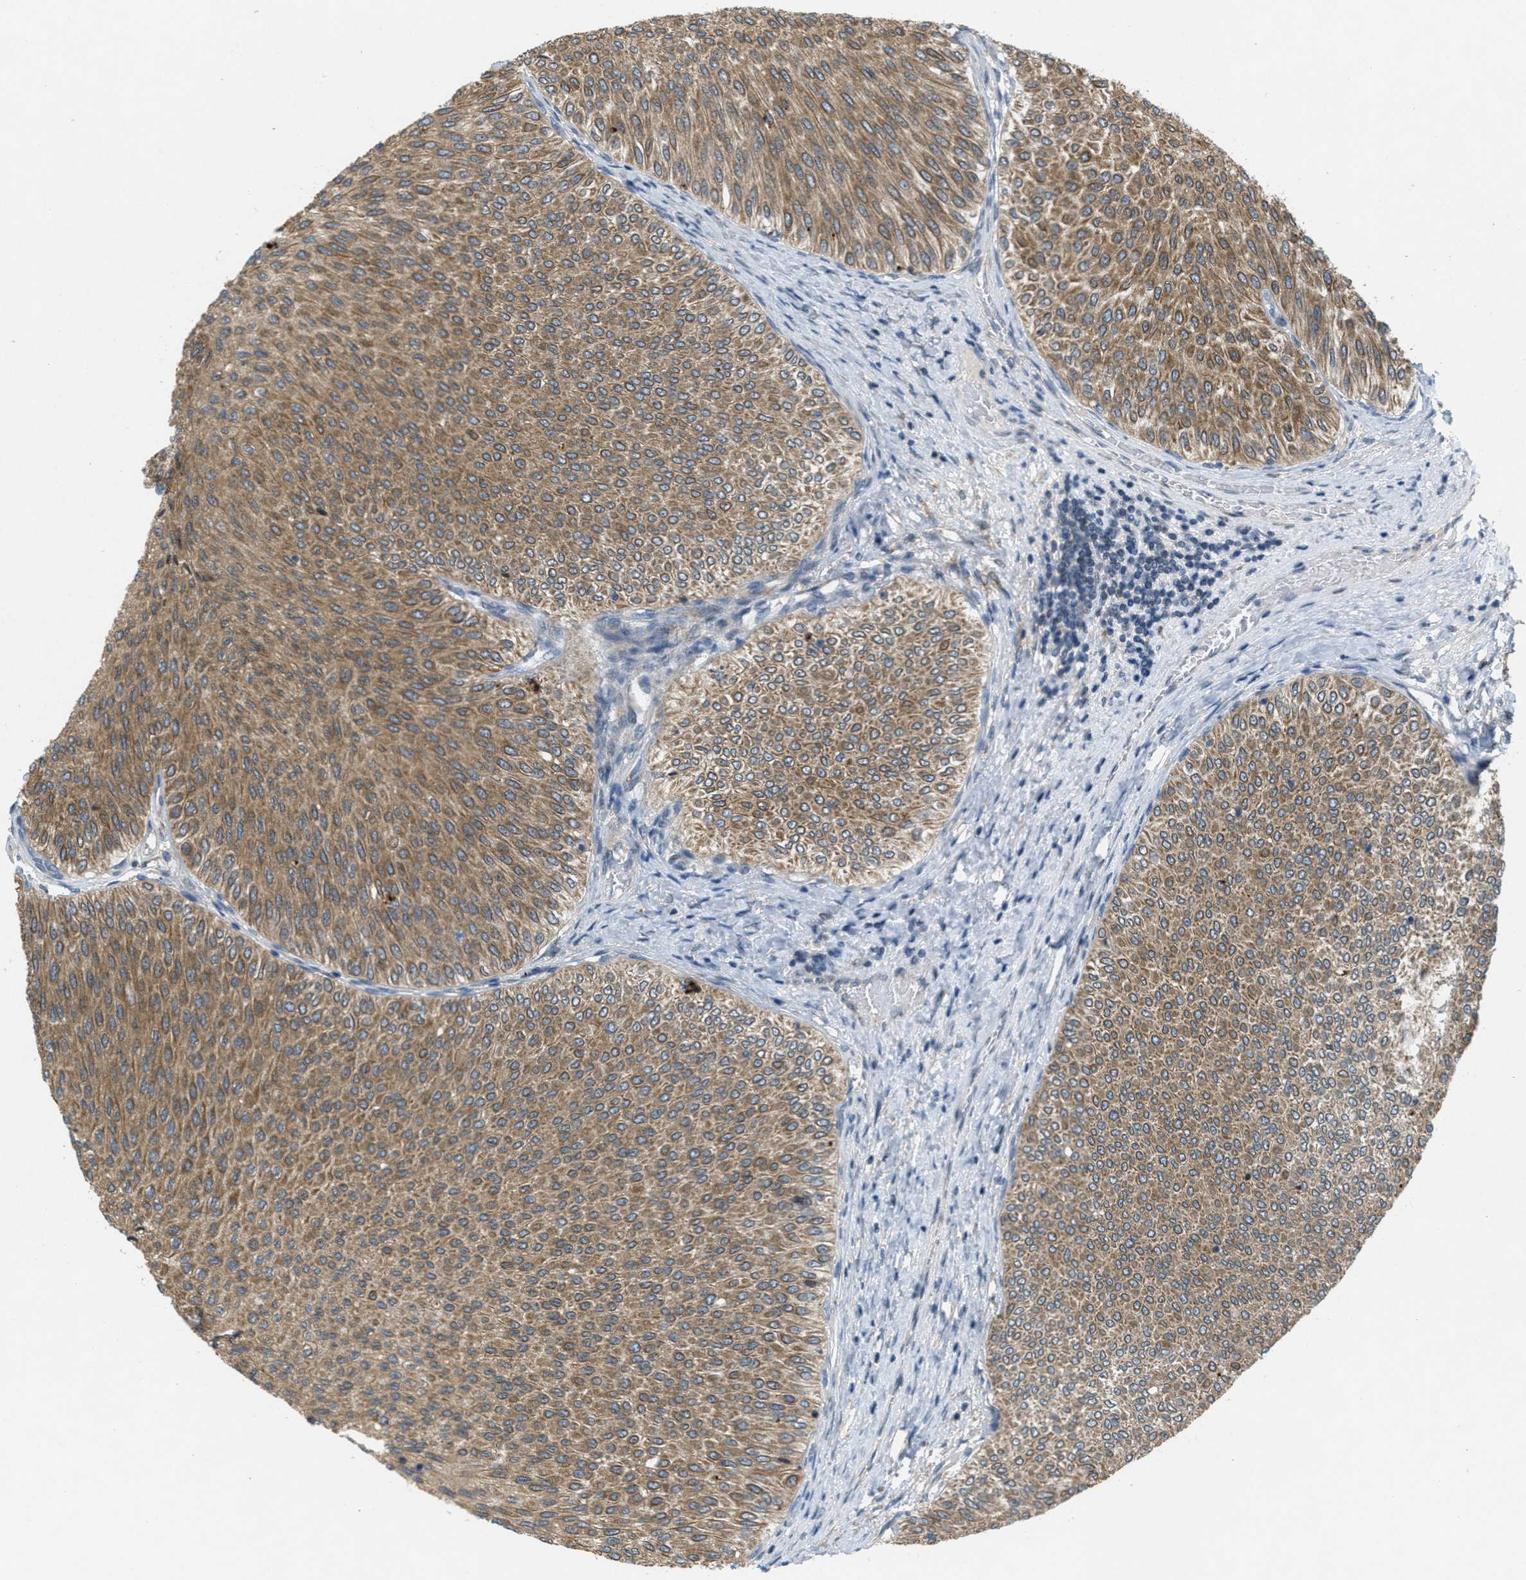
{"staining": {"intensity": "moderate", "quantity": ">75%", "location": "cytoplasmic/membranous"}, "tissue": "urothelial cancer", "cell_type": "Tumor cells", "image_type": "cancer", "snomed": [{"axis": "morphology", "description": "Urothelial carcinoma, Low grade"}, {"axis": "topography", "description": "Urinary bladder"}], "caption": "DAB immunohistochemical staining of human urothelial cancer shows moderate cytoplasmic/membranous protein positivity in about >75% of tumor cells.", "gene": "SIGMAR1", "patient": {"sex": "male", "age": 78}}